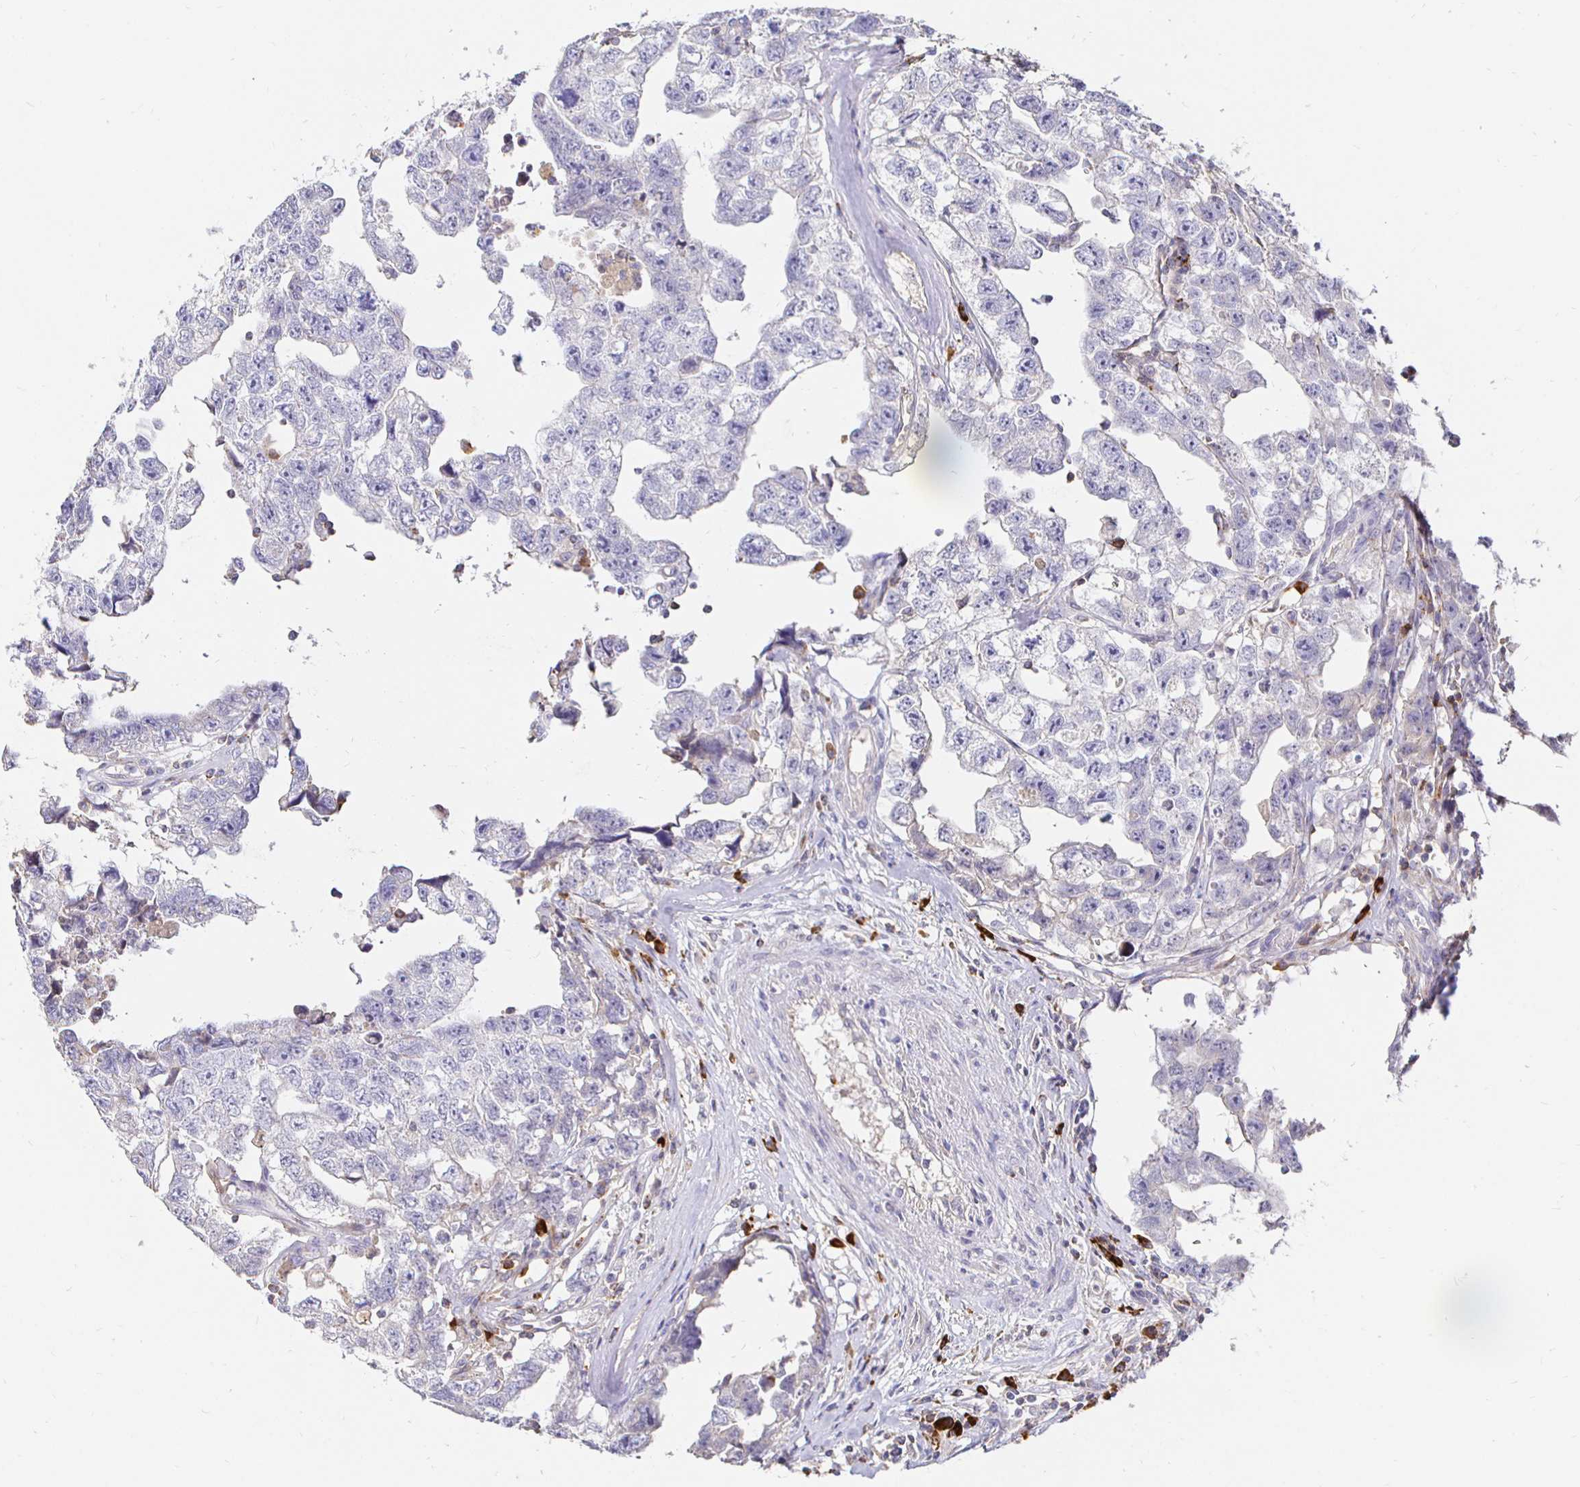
{"staining": {"intensity": "negative", "quantity": "none", "location": "none"}, "tissue": "testis cancer", "cell_type": "Tumor cells", "image_type": "cancer", "snomed": [{"axis": "morphology", "description": "Carcinoma, Embryonal, NOS"}, {"axis": "topography", "description": "Testis"}], "caption": "Protein analysis of testis embryonal carcinoma shows no significant expression in tumor cells.", "gene": "CXCR3", "patient": {"sex": "male", "age": 22}}